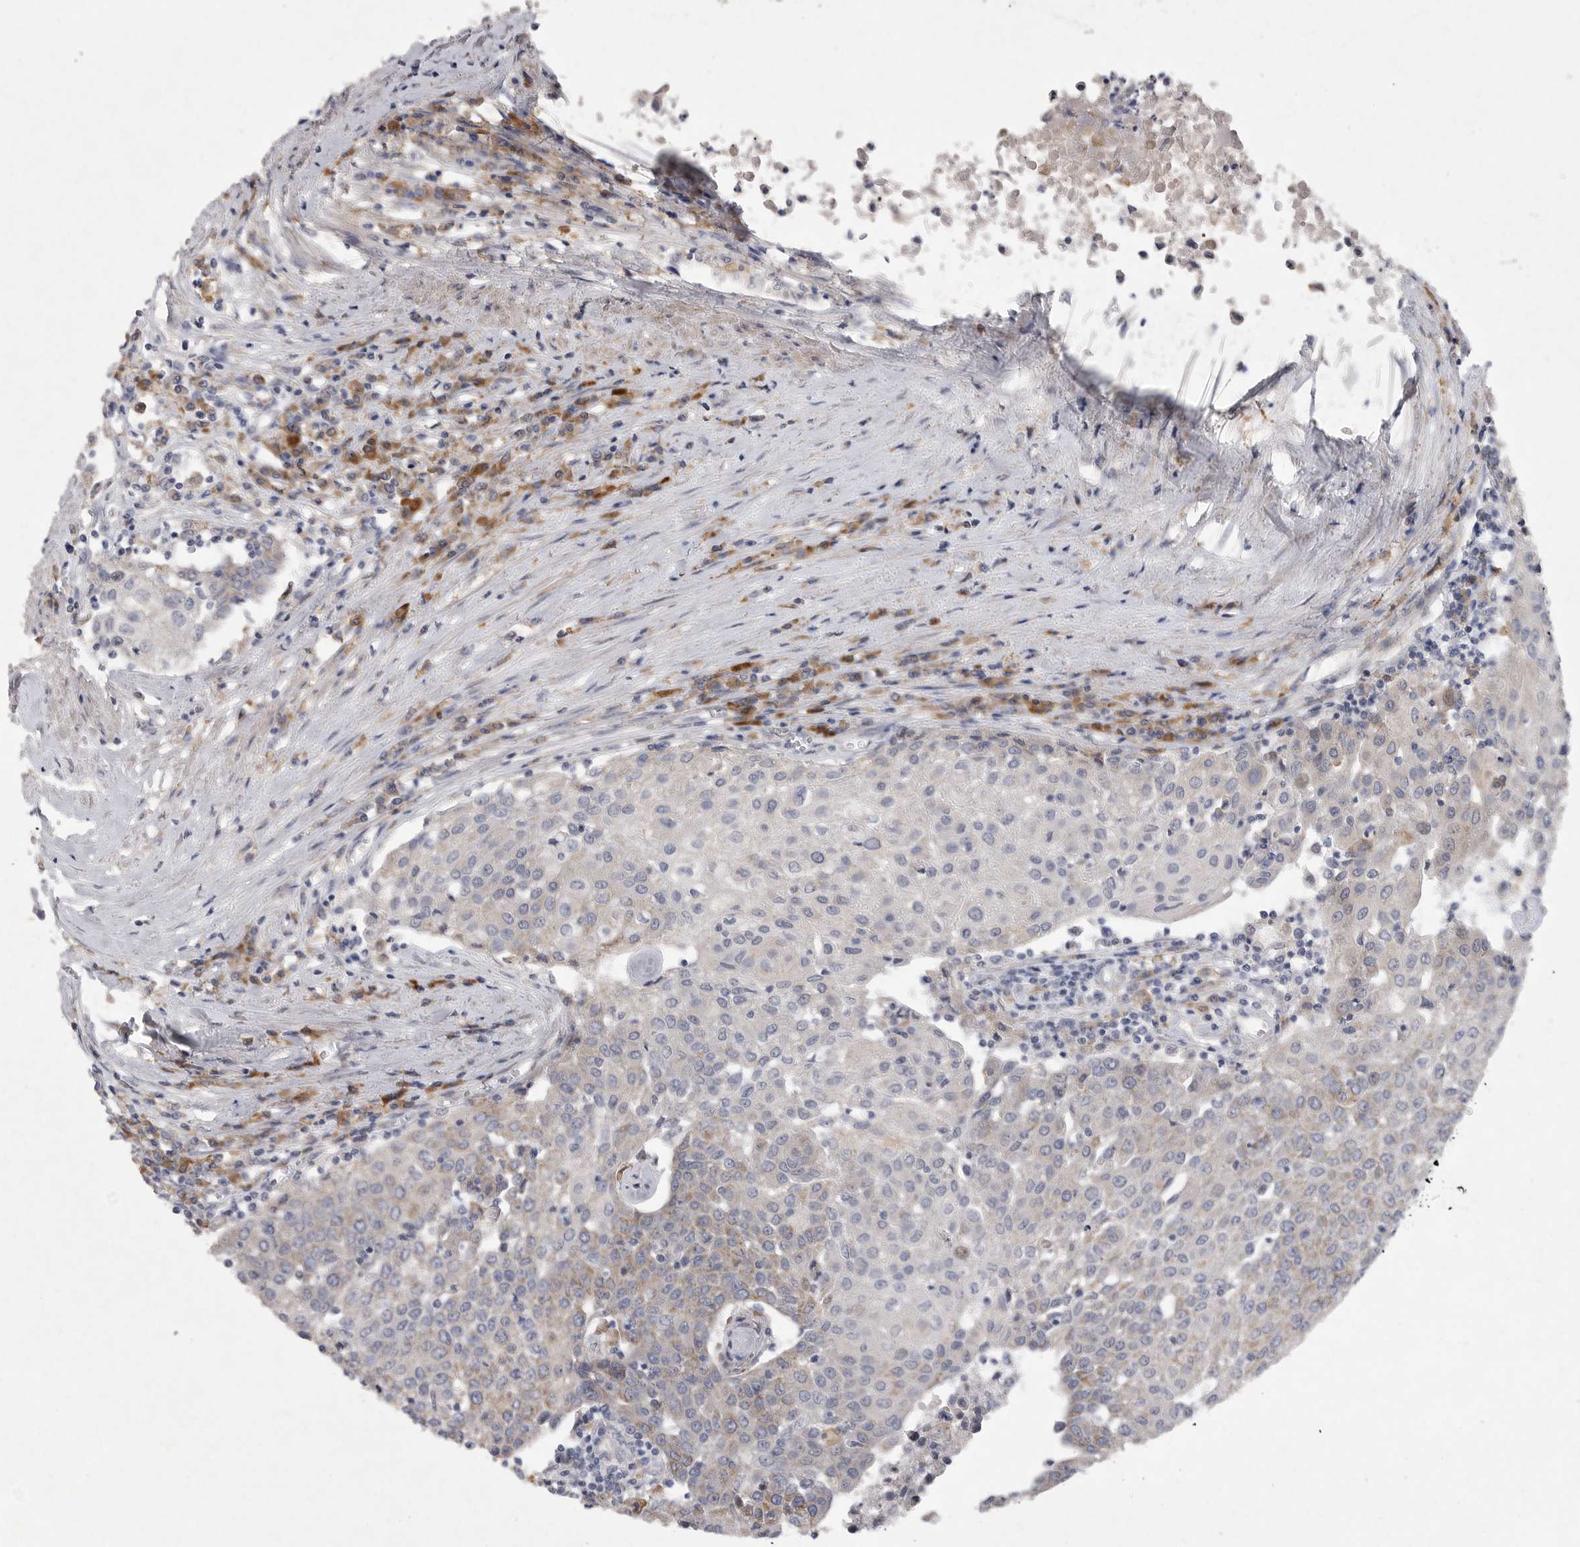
{"staining": {"intensity": "moderate", "quantity": "25%-75%", "location": "cytoplasmic/membranous"}, "tissue": "urothelial cancer", "cell_type": "Tumor cells", "image_type": "cancer", "snomed": [{"axis": "morphology", "description": "Urothelial carcinoma, High grade"}, {"axis": "topography", "description": "Urinary bladder"}], "caption": "Urothelial cancer tissue reveals moderate cytoplasmic/membranous positivity in approximately 25%-75% of tumor cells, visualized by immunohistochemistry.", "gene": "EDEM3", "patient": {"sex": "female", "age": 85}}